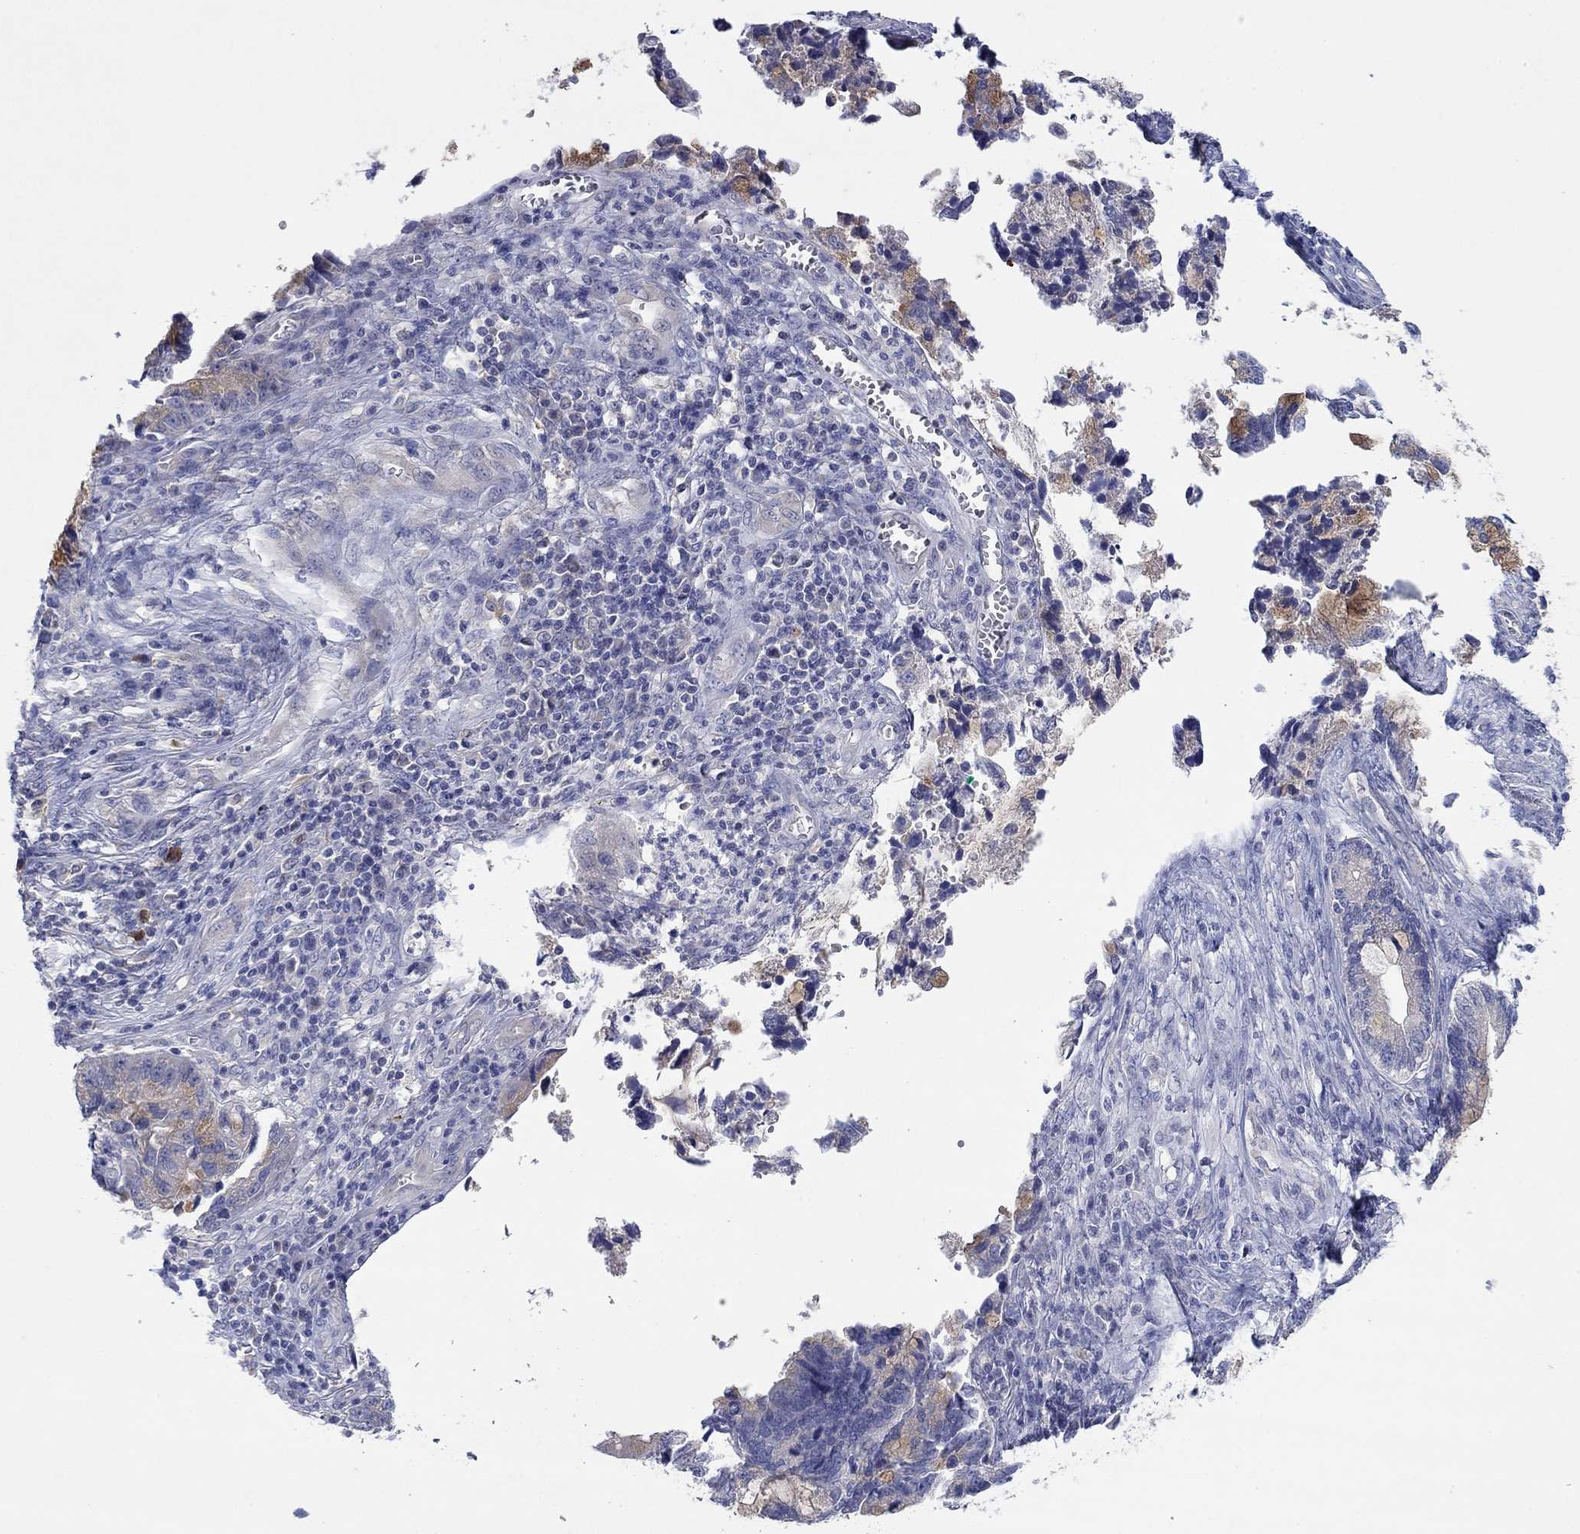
{"staining": {"intensity": "weak", "quantity": "25%-75%", "location": "cytoplasmic/membranous"}, "tissue": "cervical cancer", "cell_type": "Tumor cells", "image_type": "cancer", "snomed": [{"axis": "morphology", "description": "Adenocarcinoma, NOS"}, {"axis": "topography", "description": "Cervix"}], "caption": "A brown stain highlights weak cytoplasmic/membranous positivity of a protein in human cervical adenocarcinoma tumor cells. Nuclei are stained in blue.", "gene": "PLCL2", "patient": {"sex": "female", "age": 44}}